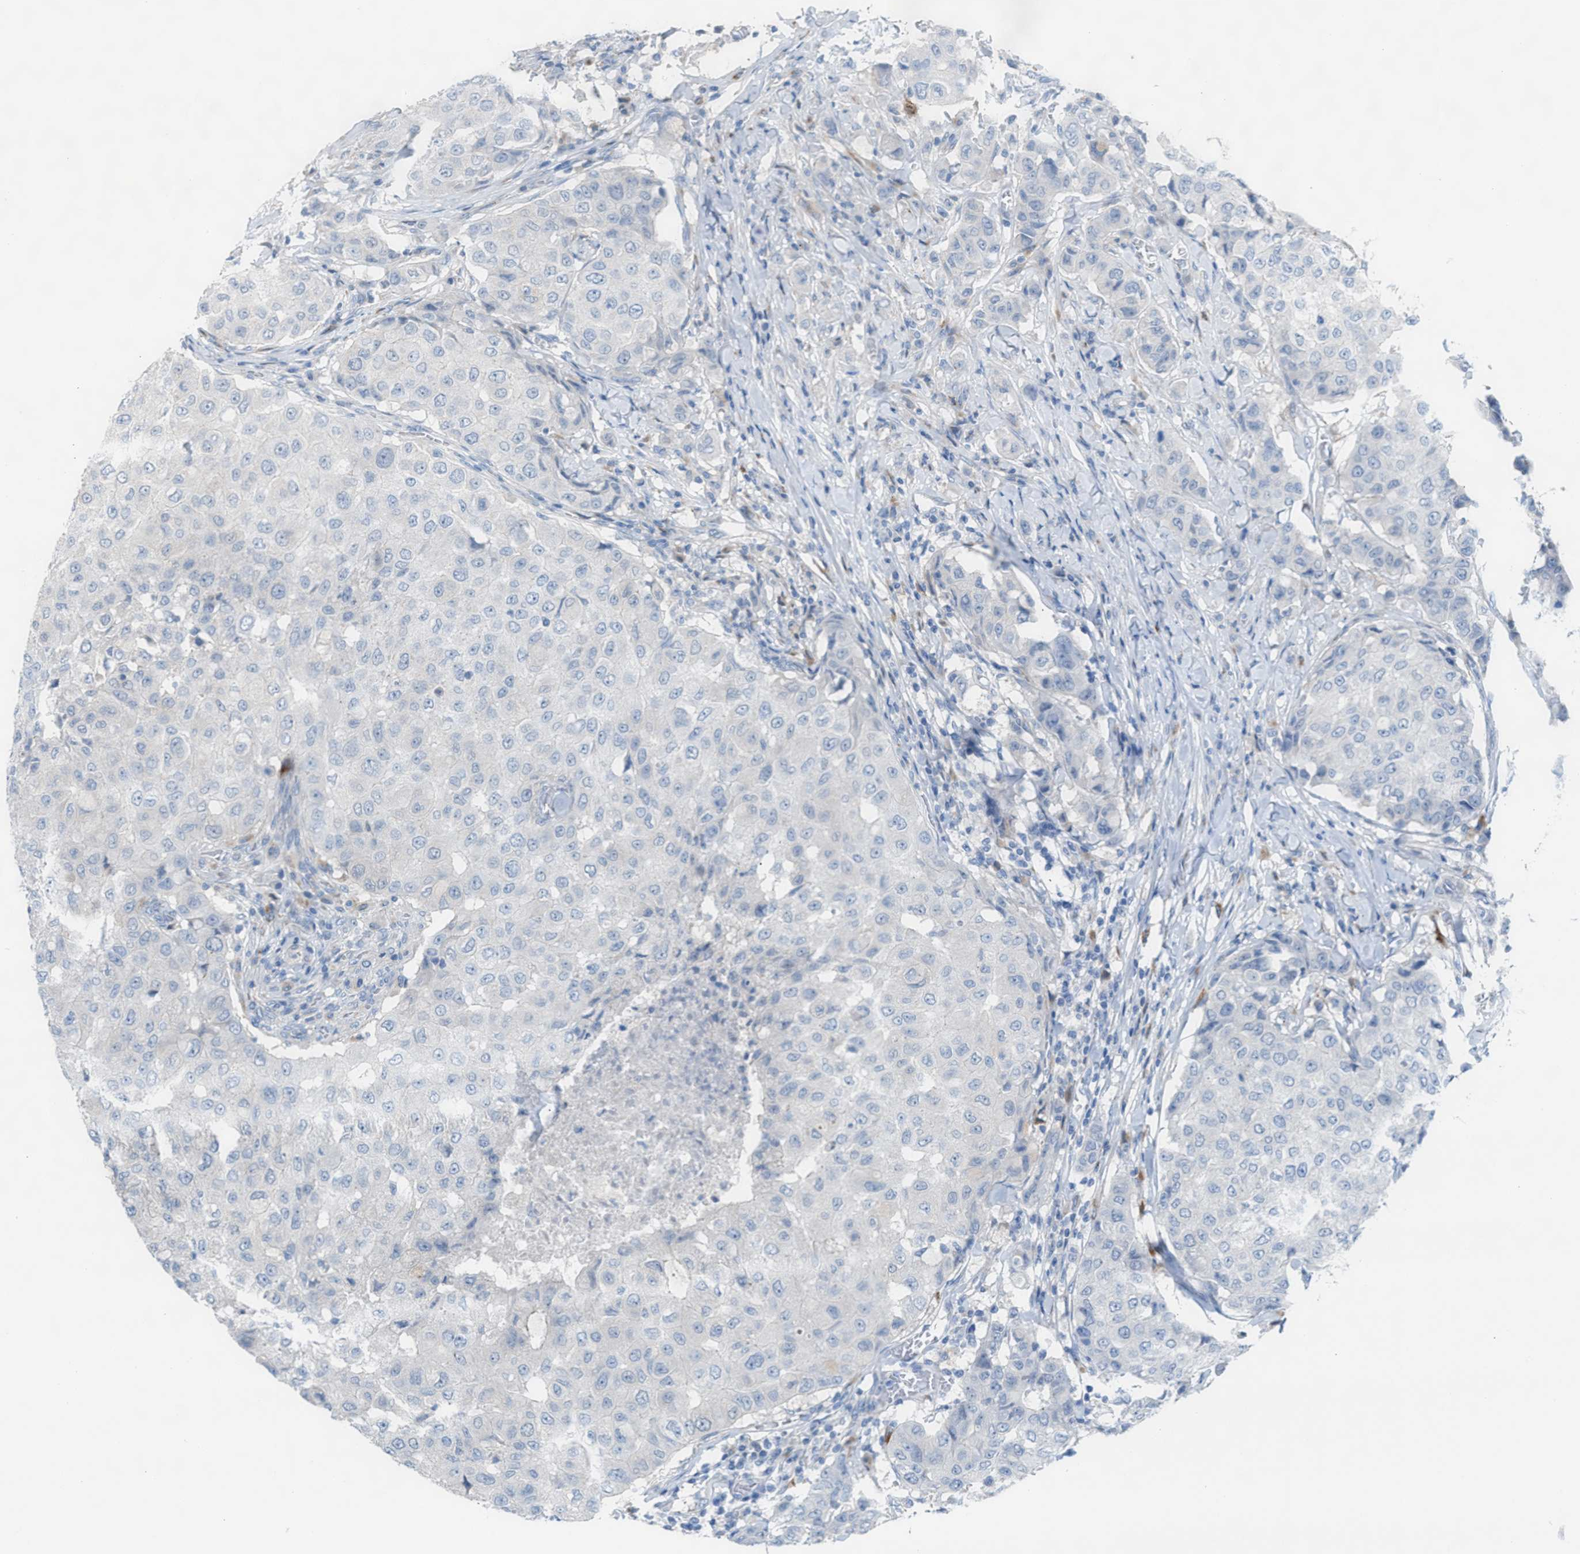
{"staining": {"intensity": "negative", "quantity": "none", "location": "none"}, "tissue": "breast cancer", "cell_type": "Tumor cells", "image_type": "cancer", "snomed": [{"axis": "morphology", "description": "Duct carcinoma"}, {"axis": "topography", "description": "Breast"}], "caption": "Protein analysis of breast cancer exhibits no significant positivity in tumor cells.", "gene": "ASPA", "patient": {"sex": "female", "age": 27}}